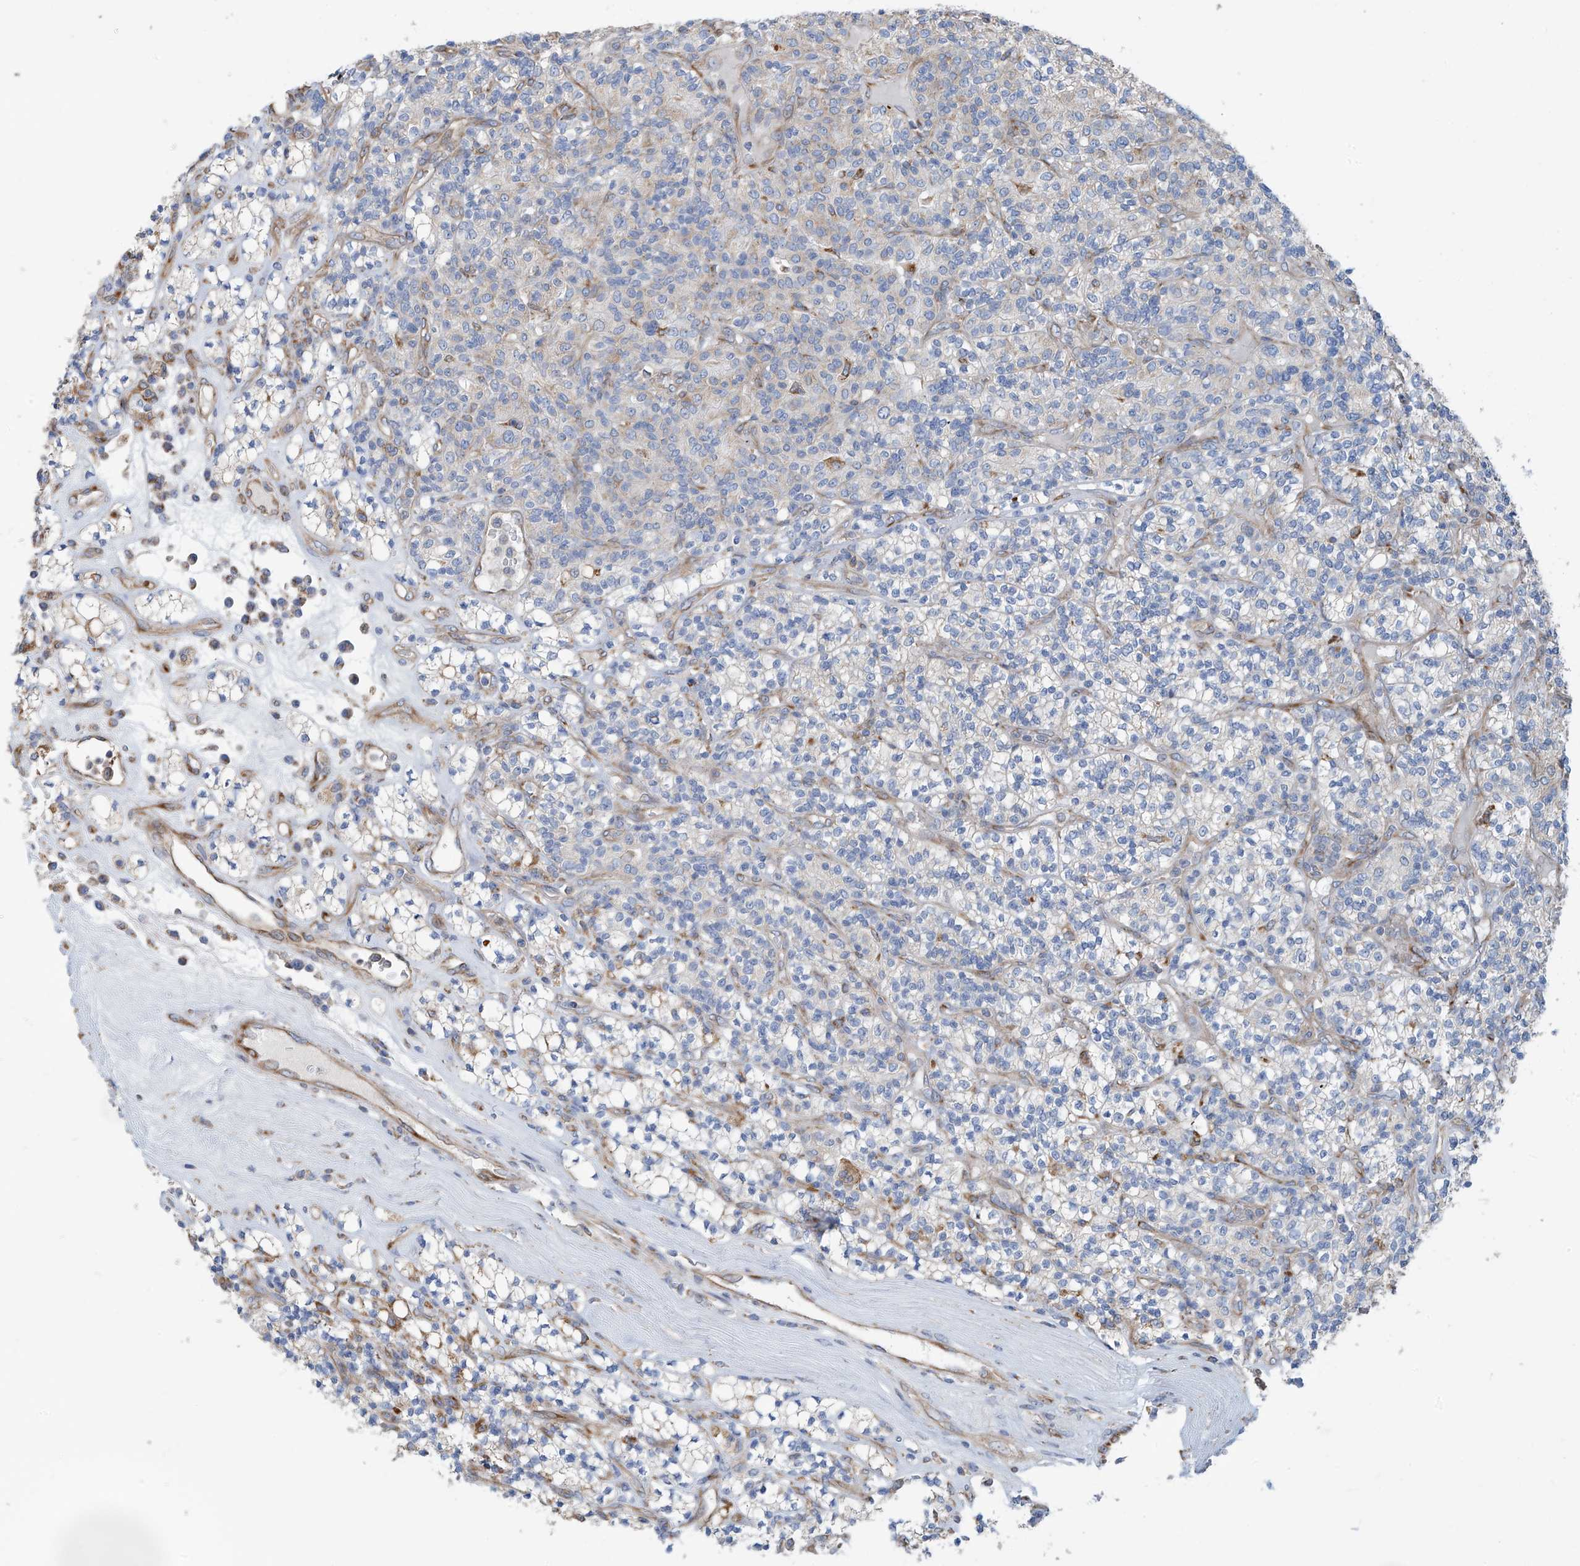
{"staining": {"intensity": "negative", "quantity": "none", "location": "none"}, "tissue": "renal cancer", "cell_type": "Tumor cells", "image_type": "cancer", "snomed": [{"axis": "morphology", "description": "Adenocarcinoma, NOS"}, {"axis": "topography", "description": "Kidney"}], "caption": "This histopathology image is of renal adenocarcinoma stained with immunohistochemistry to label a protein in brown with the nuclei are counter-stained blue. There is no staining in tumor cells.", "gene": "EIF5B", "patient": {"sex": "male", "age": 77}}